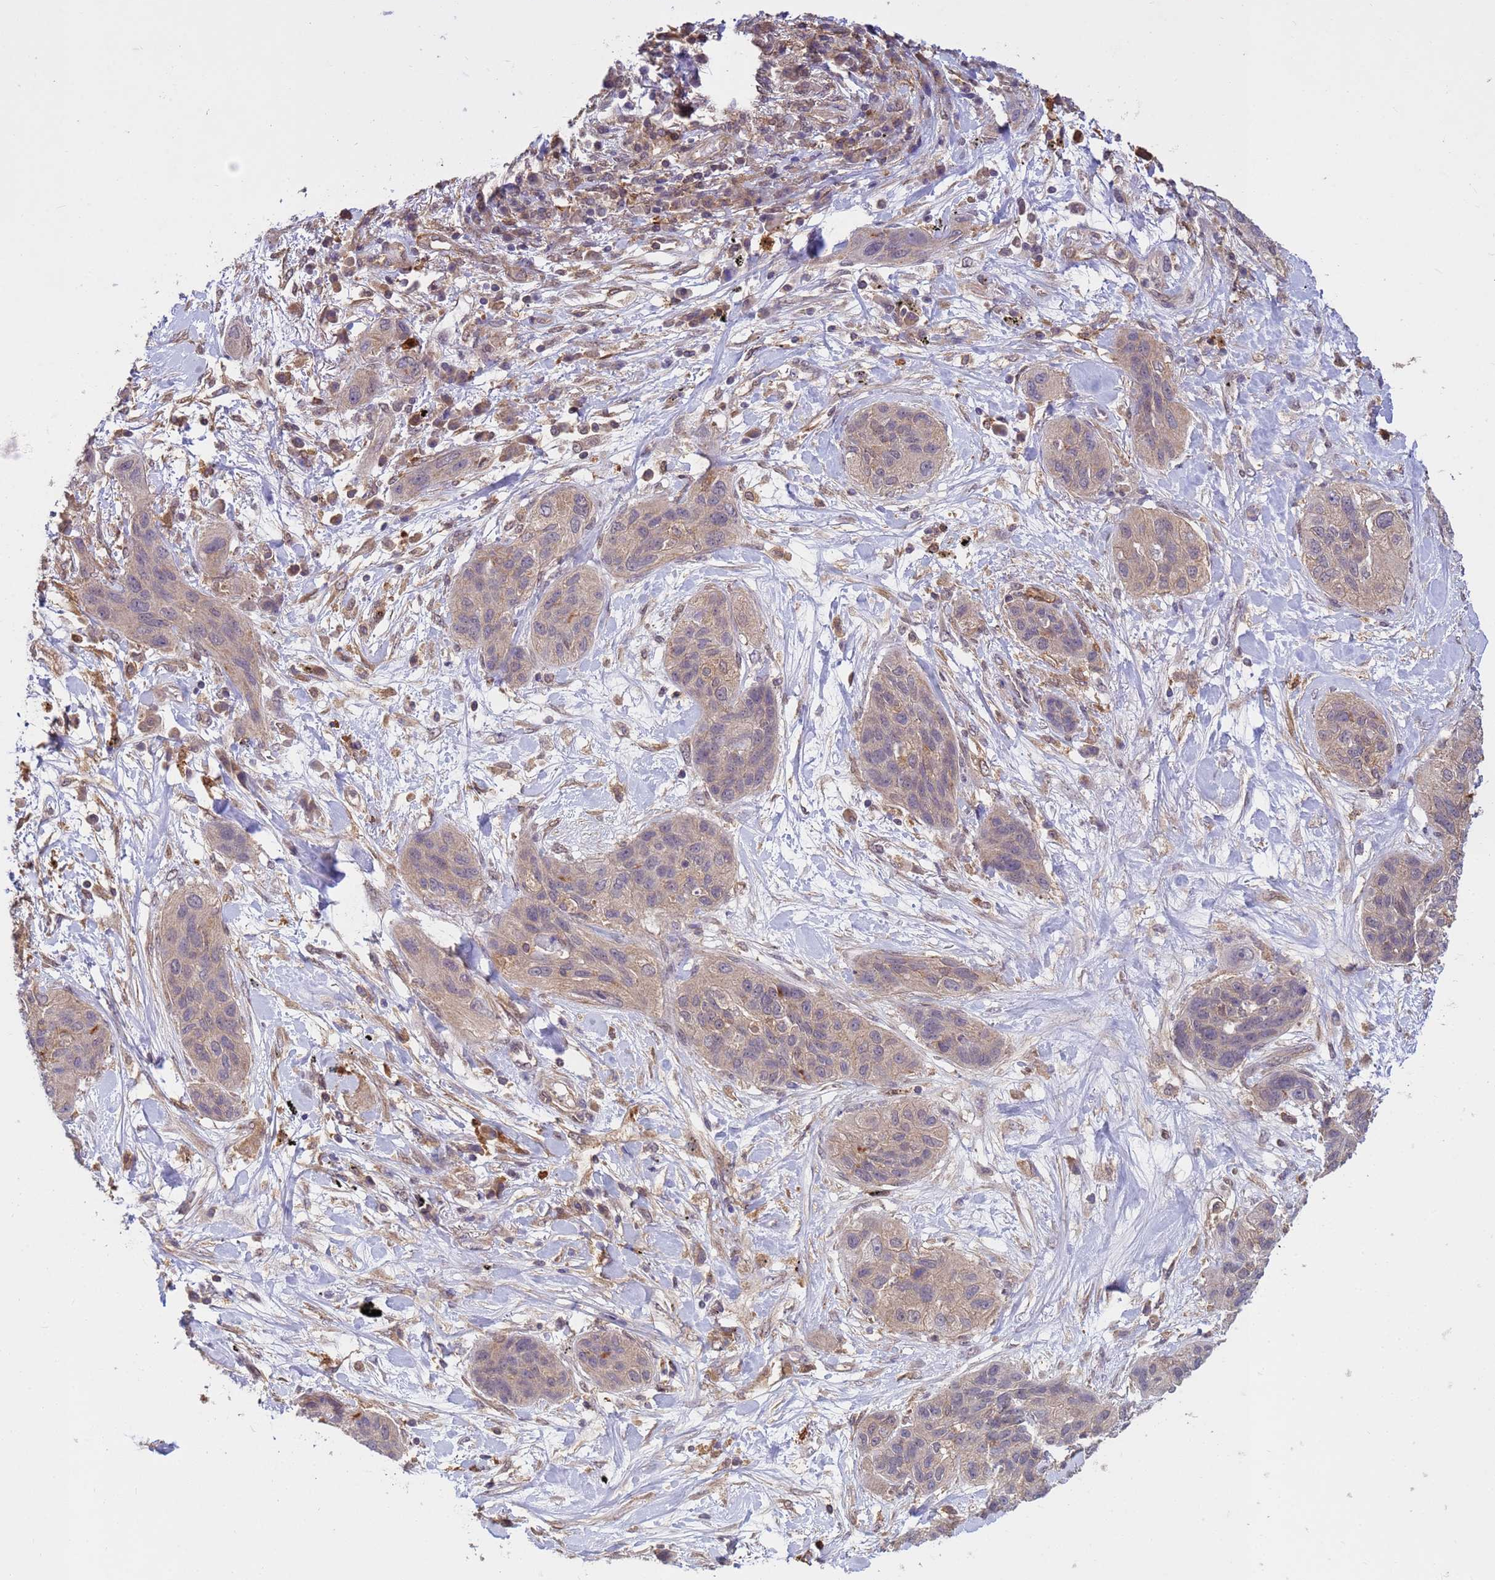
{"staining": {"intensity": "negative", "quantity": "none", "location": "none"}, "tissue": "lung cancer", "cell_type": "Tumor cells", "image_type": "cancer", "snomed": [{"axis": "morphology", "description": "Squamous cell carcinoma, NOS"}, {"axis": "topography", "description": "Lung"}], "caption": "The micrograph shows no staining of tumor cells in squamous cell carcinoma (lung). (Brightfield microscopy of DAB (3,3'-diaminobenzidine) IHC at high magnification).", "gene": "NPEPPS", "patient": {"sex": "female", "age": 70}}